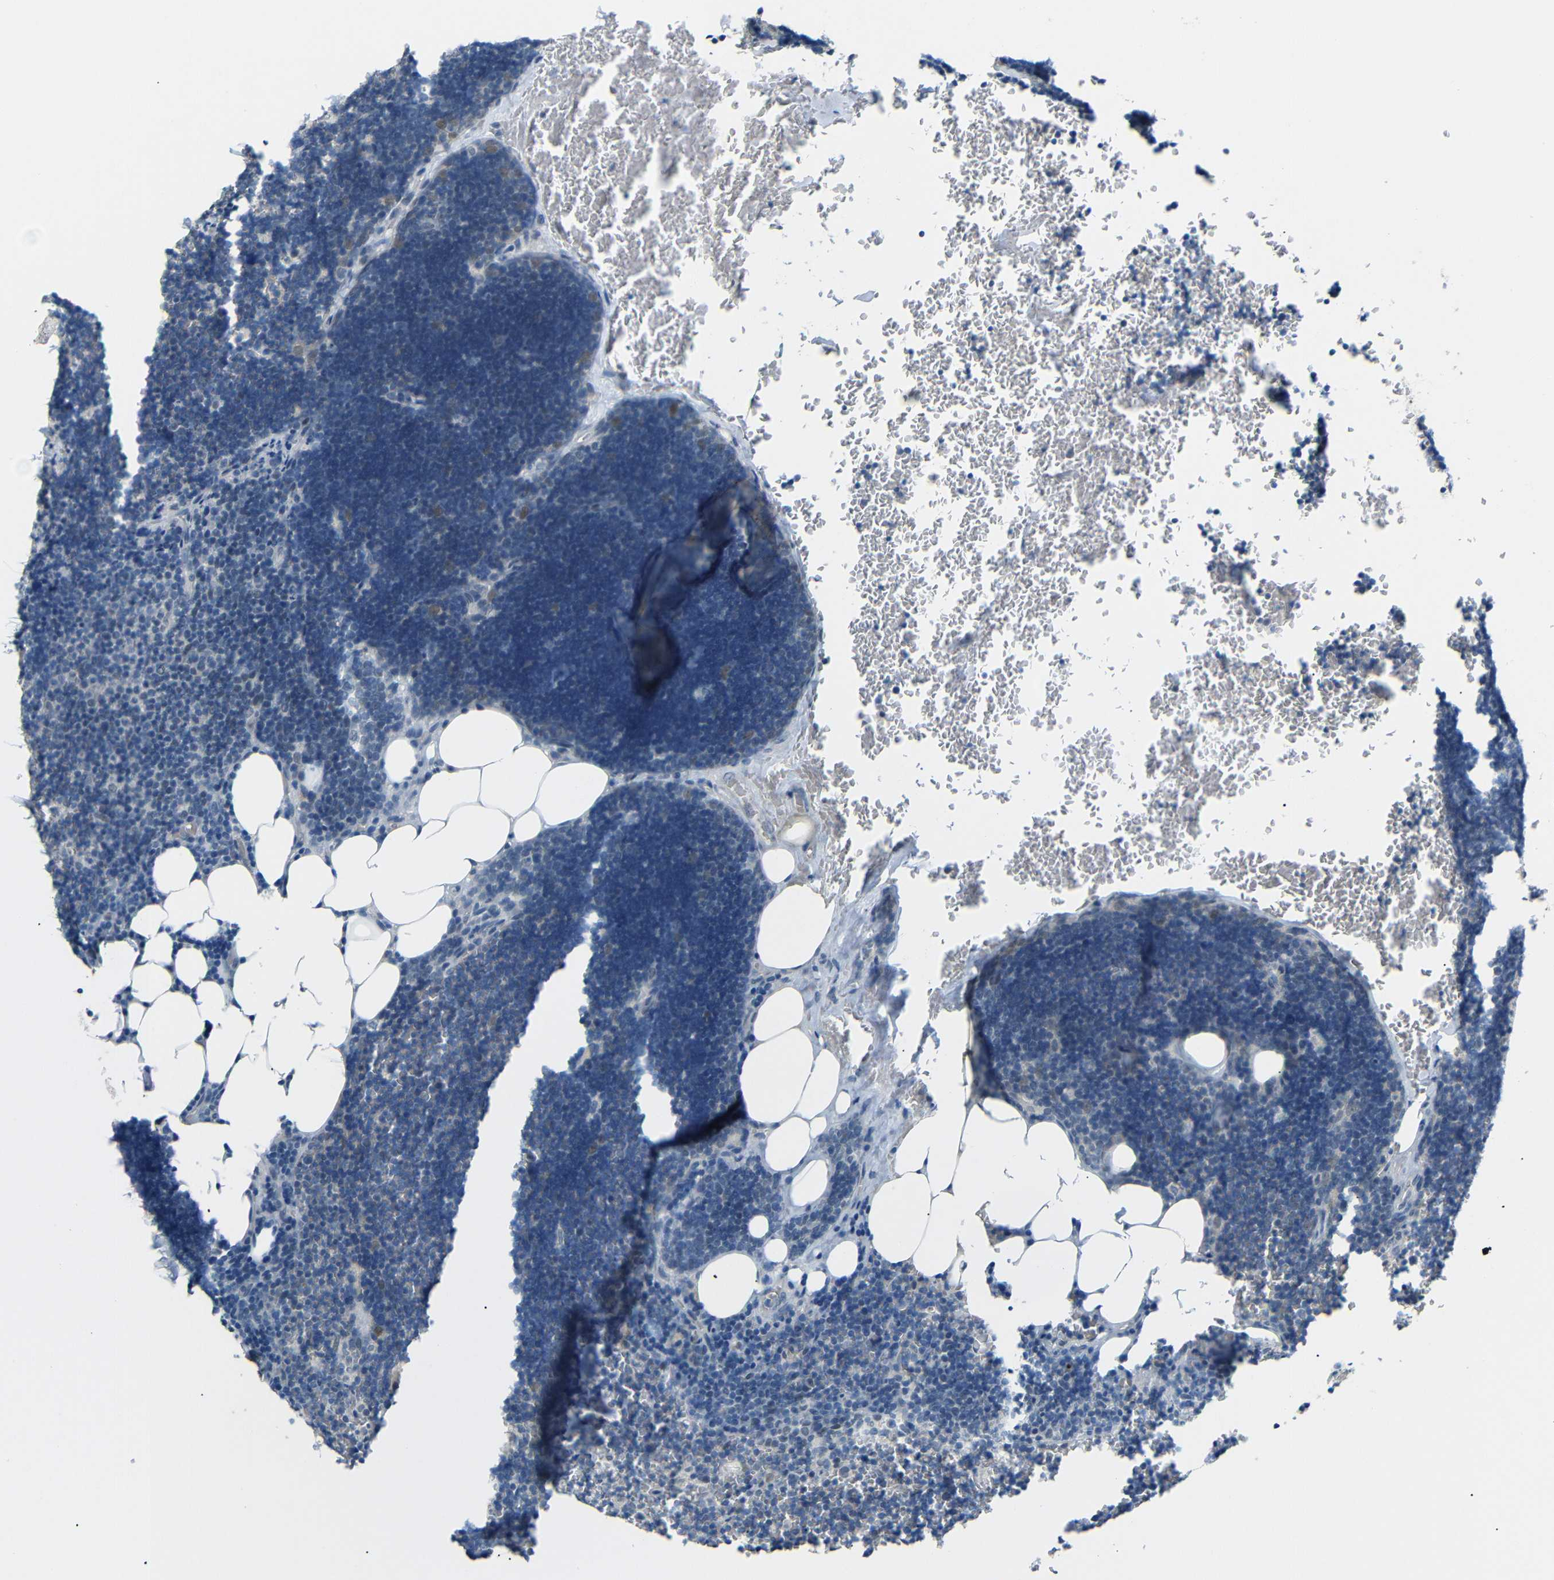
{"staining": {"intensity": "weak", "quantity": "<25%", "location": "nuclear"}, "tissue": "lymph node", "cell_type": "Germinal center cells", "image_type": "normal", "snomed": [{"axis": "morphology", "description": "Normal tissue, NOS"}, {"axis": "topography", "description": "Lymph node"}], "caption": "Protein analysis of benign lymph node demonstrates no significant staining in germinal center cells.", "gene": "GPR158", "patient": {"sex": "male", "age": 33}}